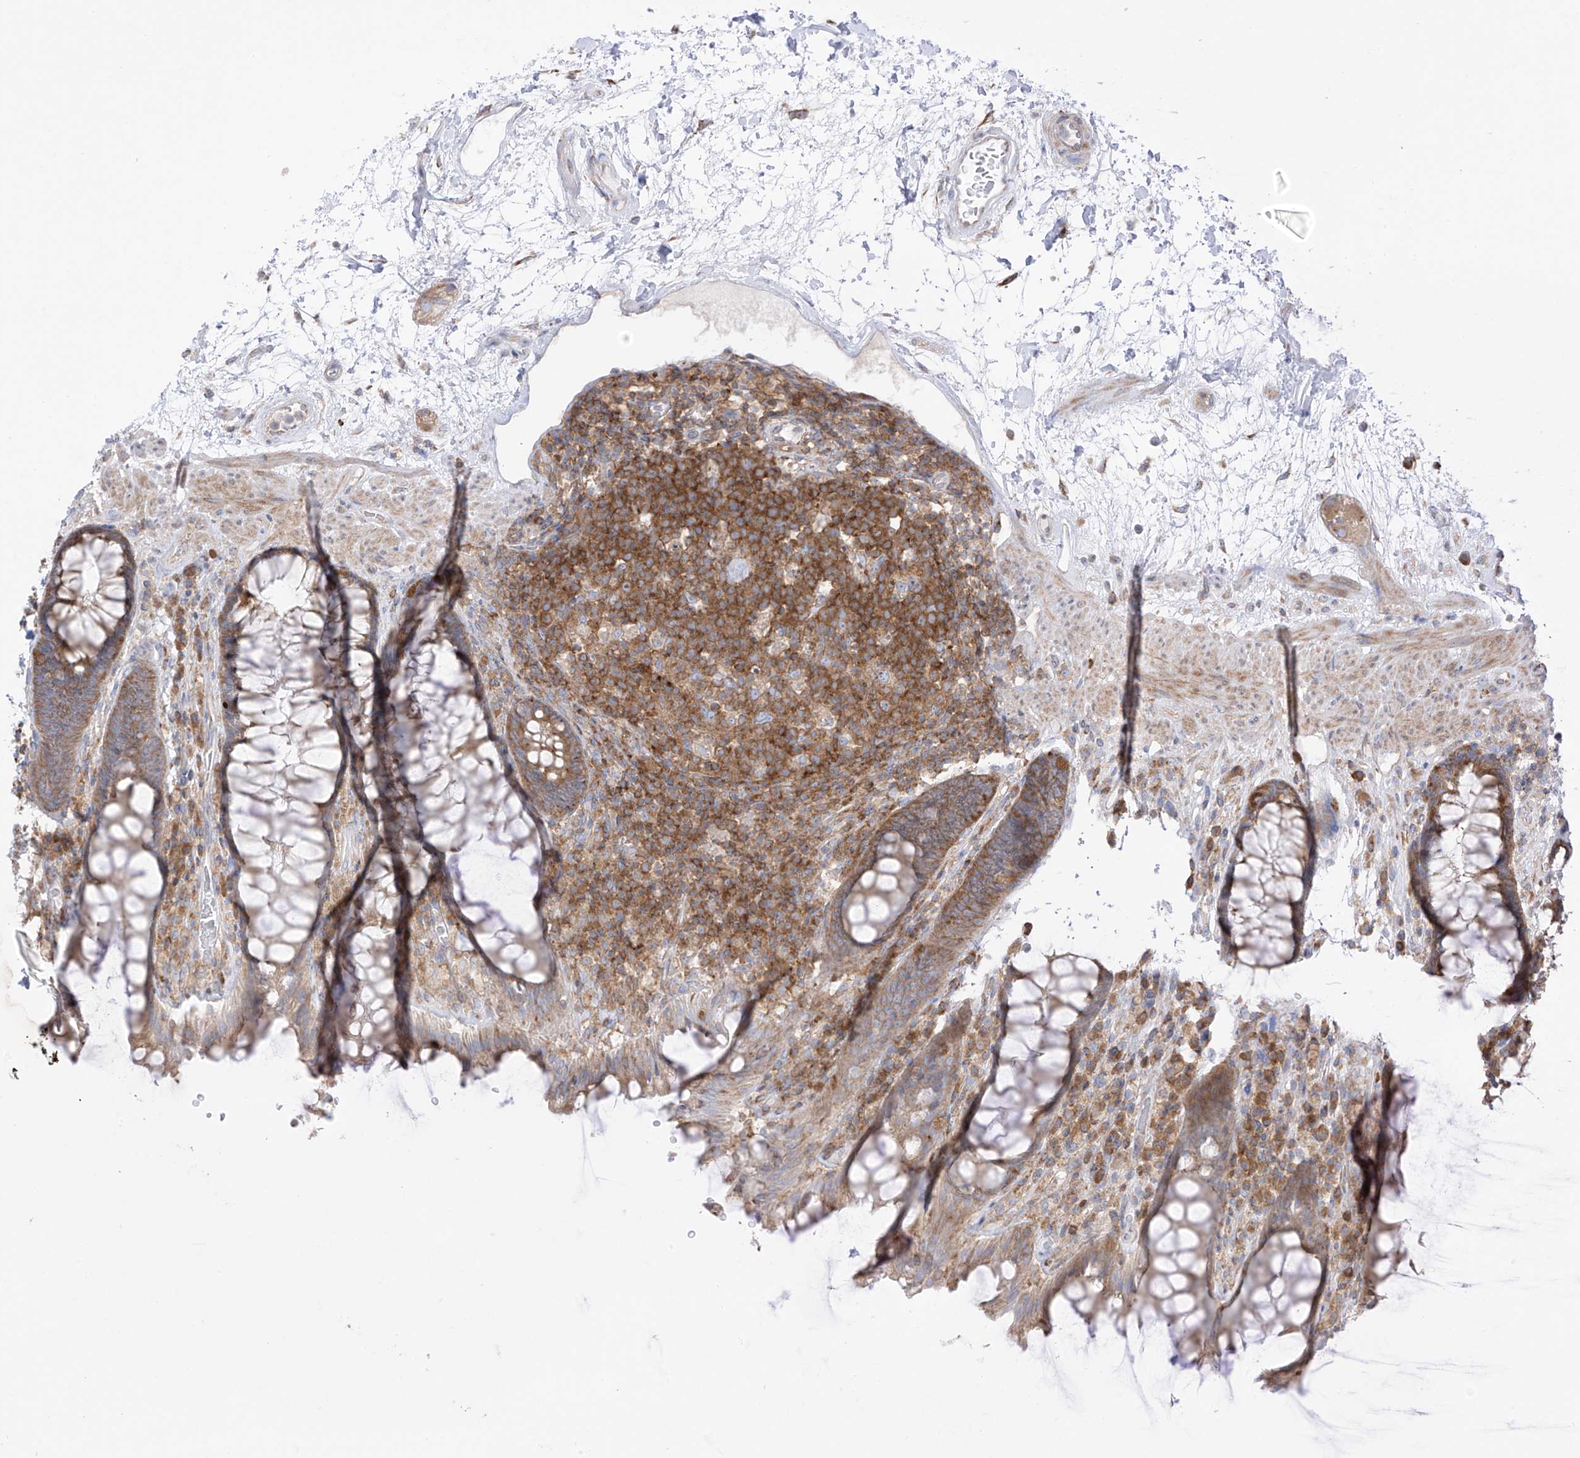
{"staining": {"intensity": "strong", "quantity": ">75%", "location": "cytoplasmic/membranous"}, "tissue": "rectum", "cell_type": "Glandular cells", "image_type": "normal", "snomed": [{"axis": "morphology", "description": "Normal tissue, NOS"}, {"axis": "topography", "description": "Rectum"}], "caption": "Protein staining of normal rectum shows strong cytoplasmic/membranous expression in about >75% of glandular cells.", "gene": "XKR3", "patient": {"sex": "male", "age": 64}}